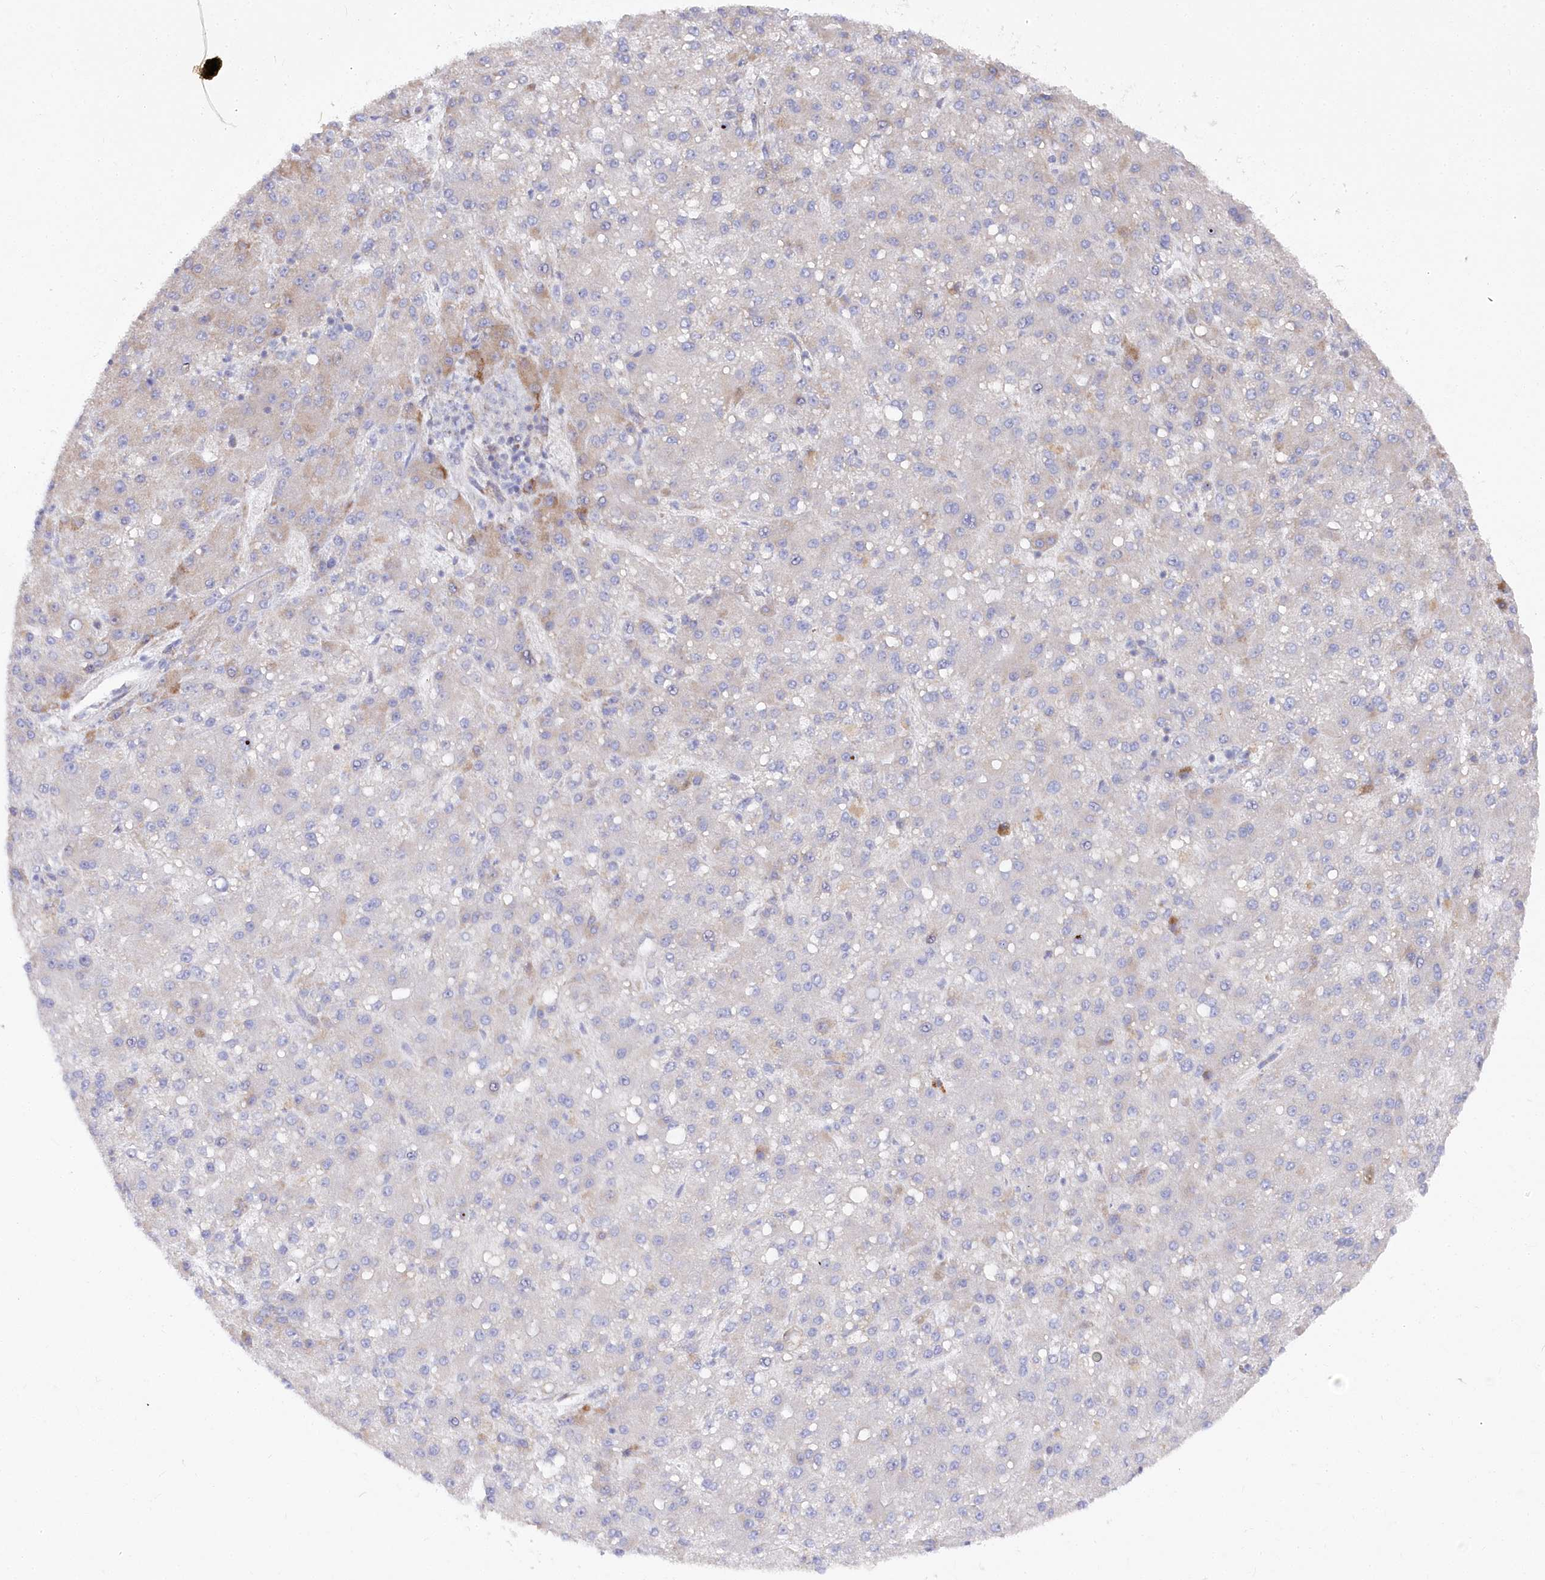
{"staining": {"intensity": "weak", "quantity": "<25%", "location": "cytoplasmic/membranous"}, "tissue": "liver cancer", "cell_type": "Tumor cells", "image_type": "cancer", "snomed": [{"axis": "morphology", "description": "Carcinoma, Hepatocellular, NOS"}, {"axis": "topography", "description": "Liver"}], "caption": "Tumor cells show no significant protein positivity in liver hepatocellular carcinoma.", "gene": "POGLUT1", "patient": {"sex": "male", "age": 67}}